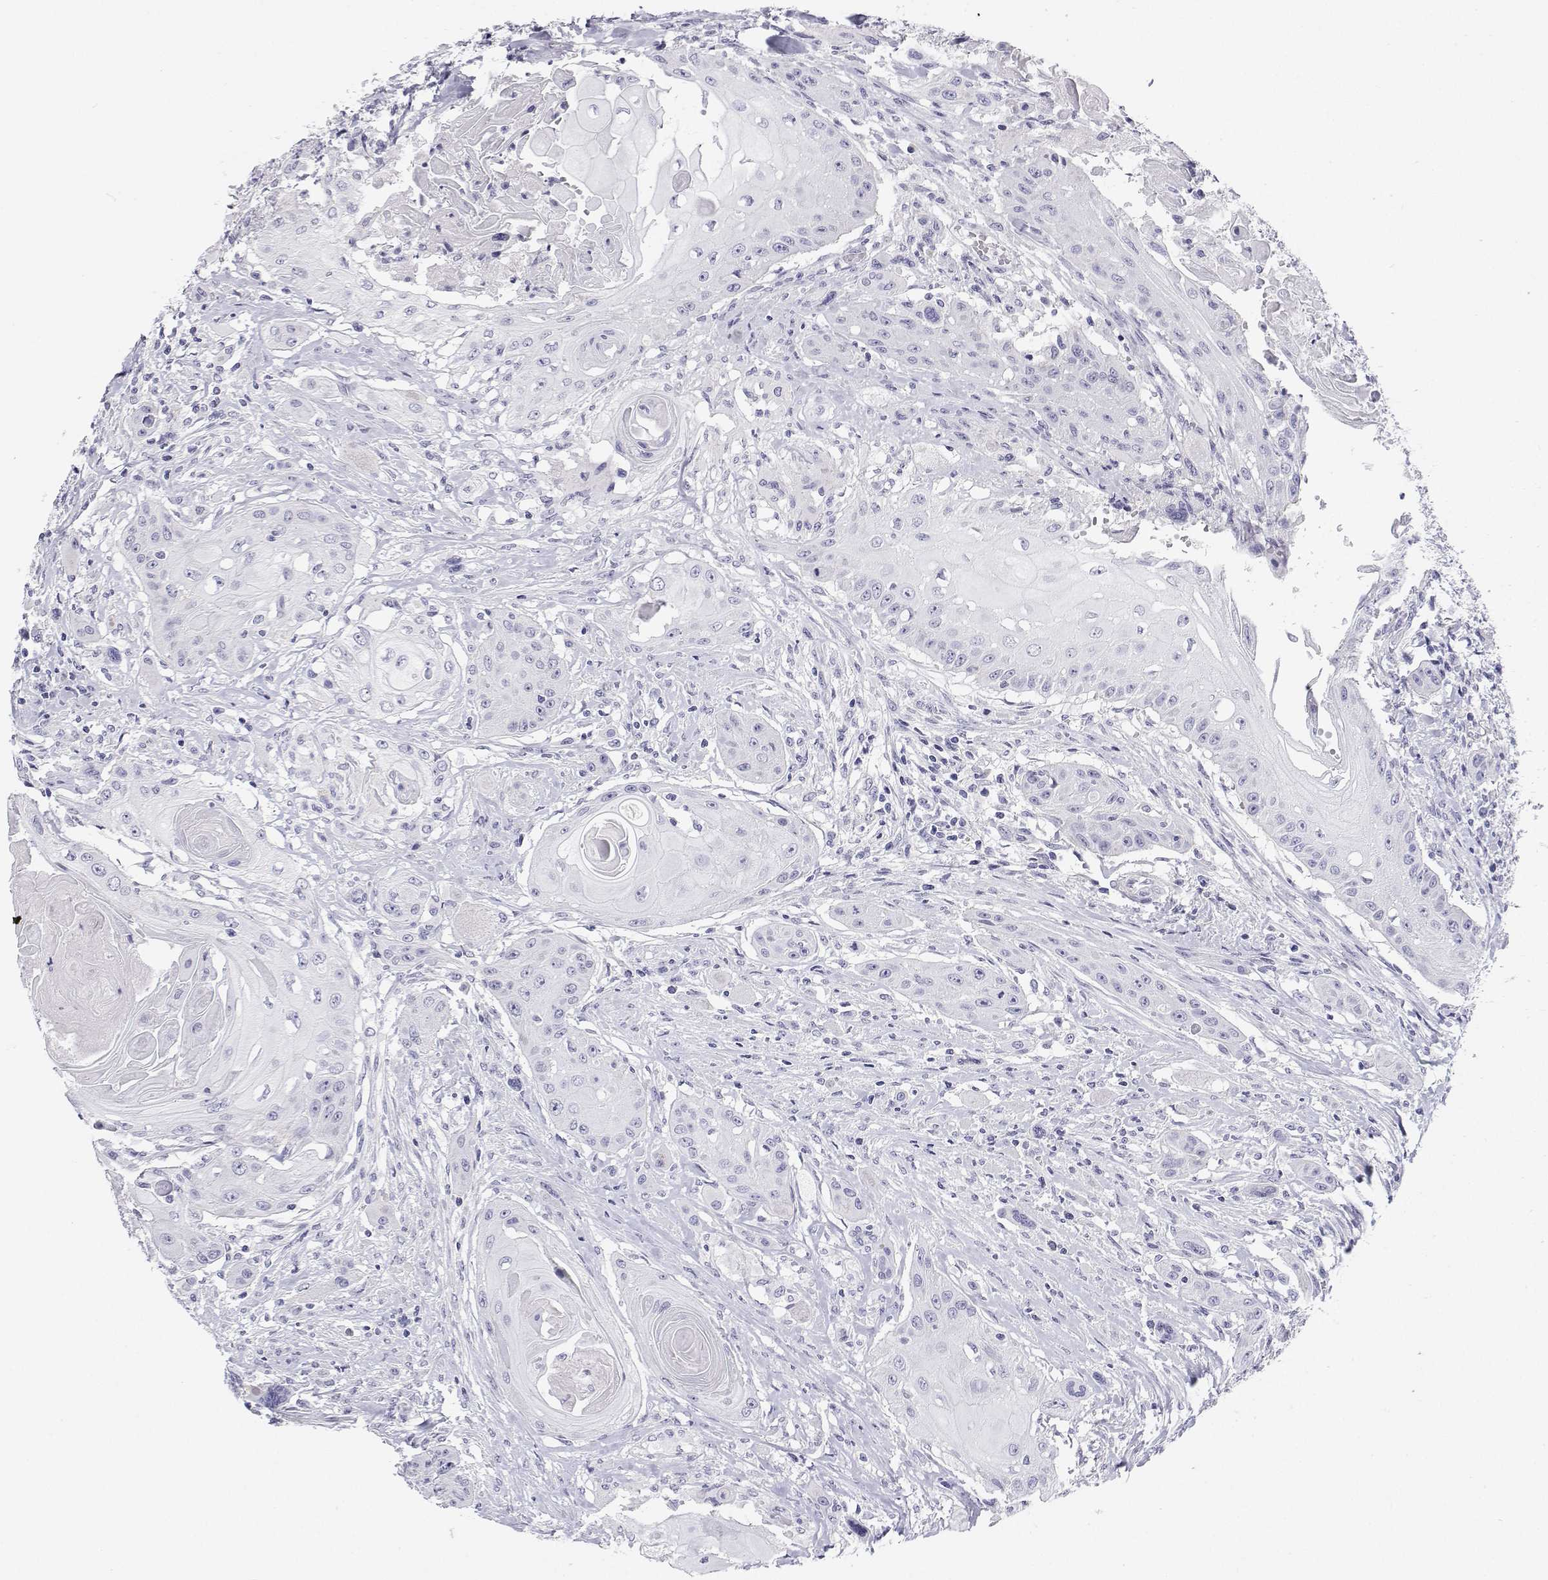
{"staining": {"intensity": "negative", "quantity": "none", "location": "none"}, "tissue": "head and neck cancer", "cell_type": "Tumor cells", "image_type": "cancer", "snomed": [{"axis": "morphology", "description": "Squamous cell carcinoma, NOS"}, {"axis": "topography", "description": "Oral tissue"}, {"axis": "topography", "description": "Head-Neck"}, {"axis": "topography", "description": "Neck, NOS"}], "caption": "Human squamous cell carcinoma (head and neck) stained for a protein using immunohistochemistry (IHC) shows no expression in tumor cells.", "gene": "BHMT", "patient": {"sex": "female", "age": 55}}